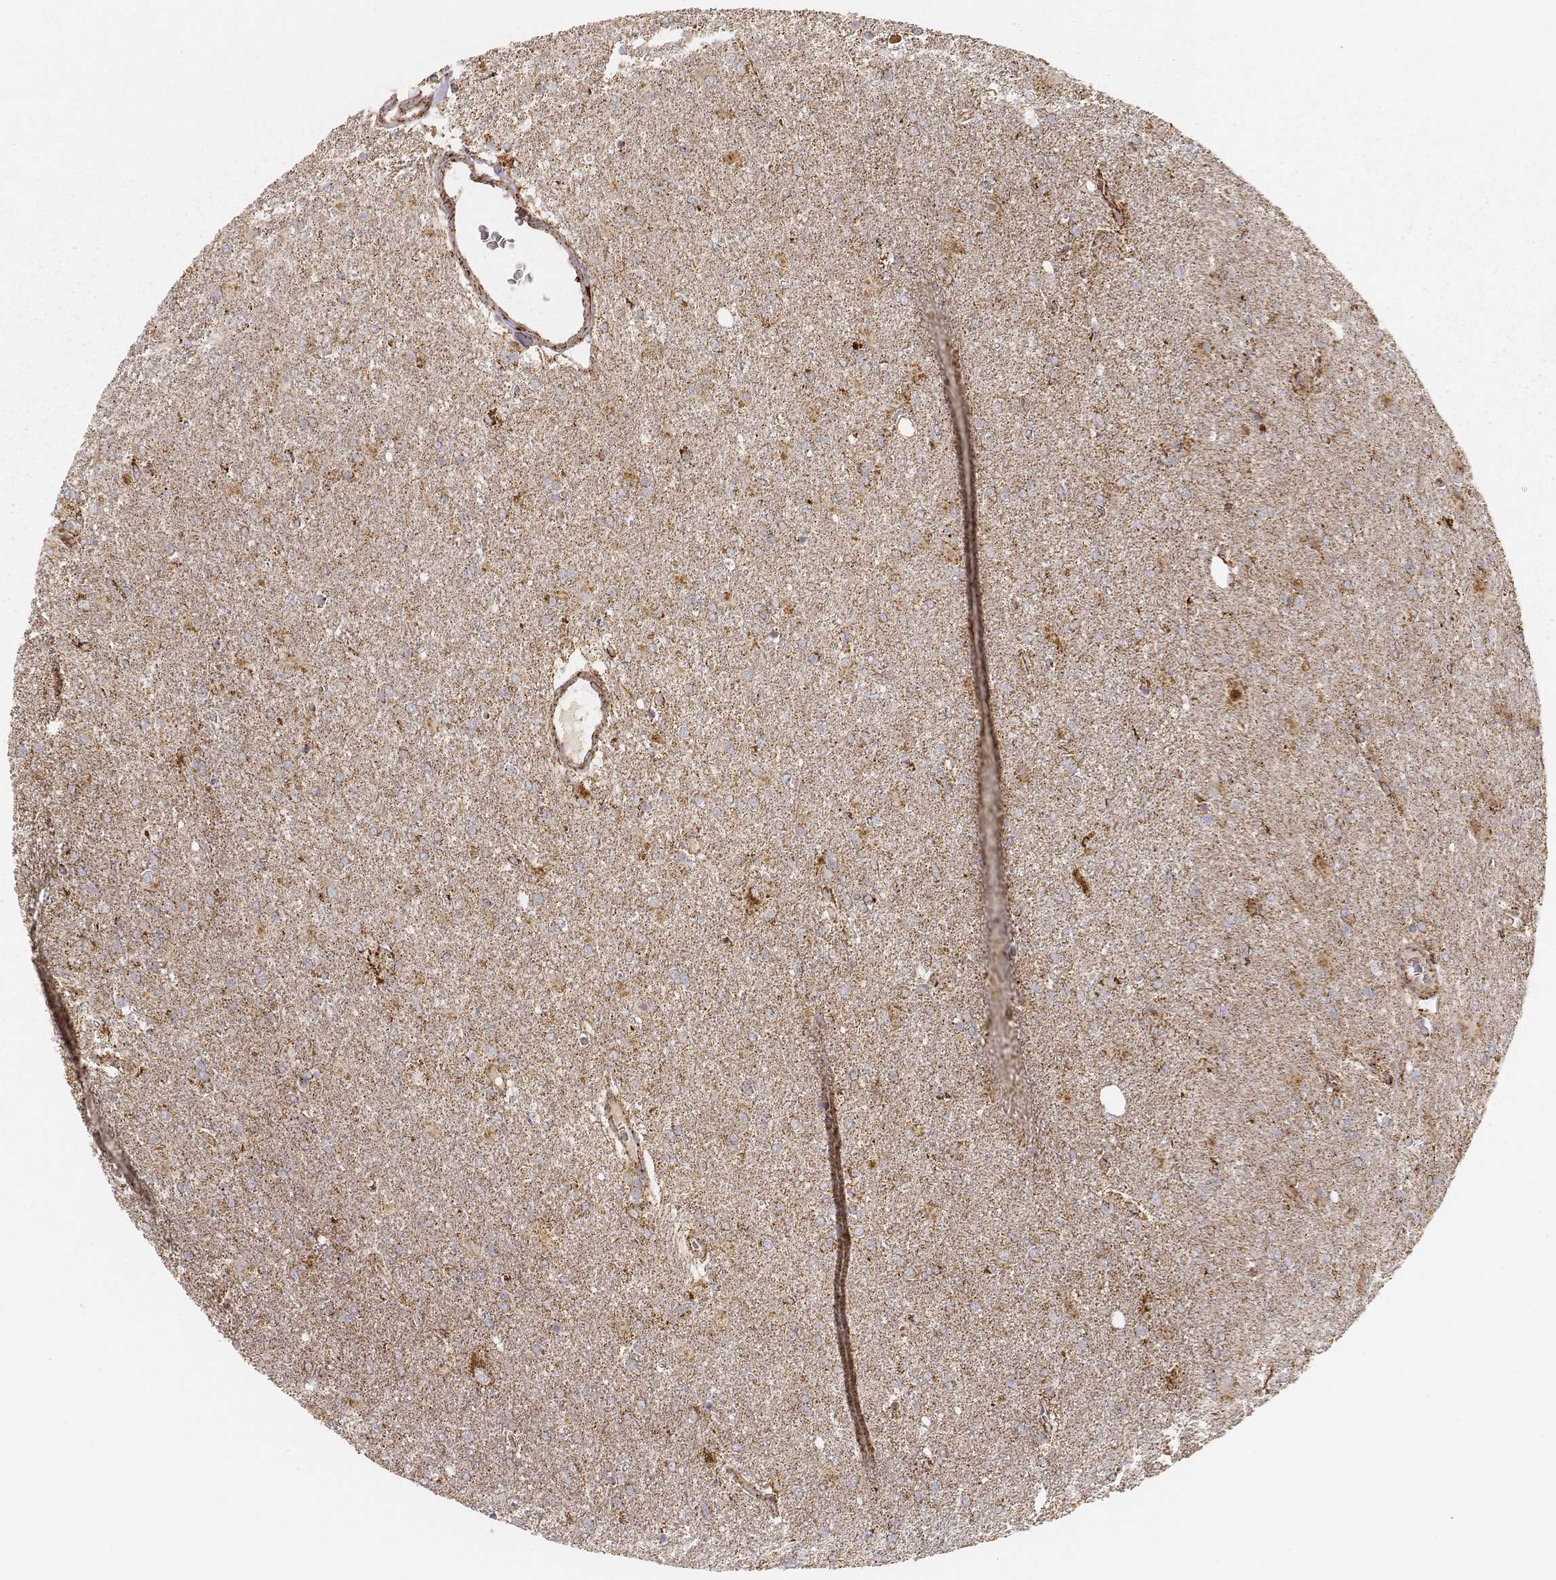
{"staining": {"intensity": "moderate", "quantity": ">75%", "location": "cytoplasmic/membranous"}, "tissue": "glioma", "cell_type": "Tumor cells", "image_type": "cancer", "snomed": [{"axis": "morphology", "description": "Glioma, malignant, High grade"}, {"axis": "topography", "description": "Cerebral cortex"}], "caption": "Malignant high-grade glioma stained with a brown dye reveals moderate cytoplasmic/membranous positive expression in approximately >75% of tumor cells.", "gene": "CS", "patient": {"sex": "male", "age": 70}}